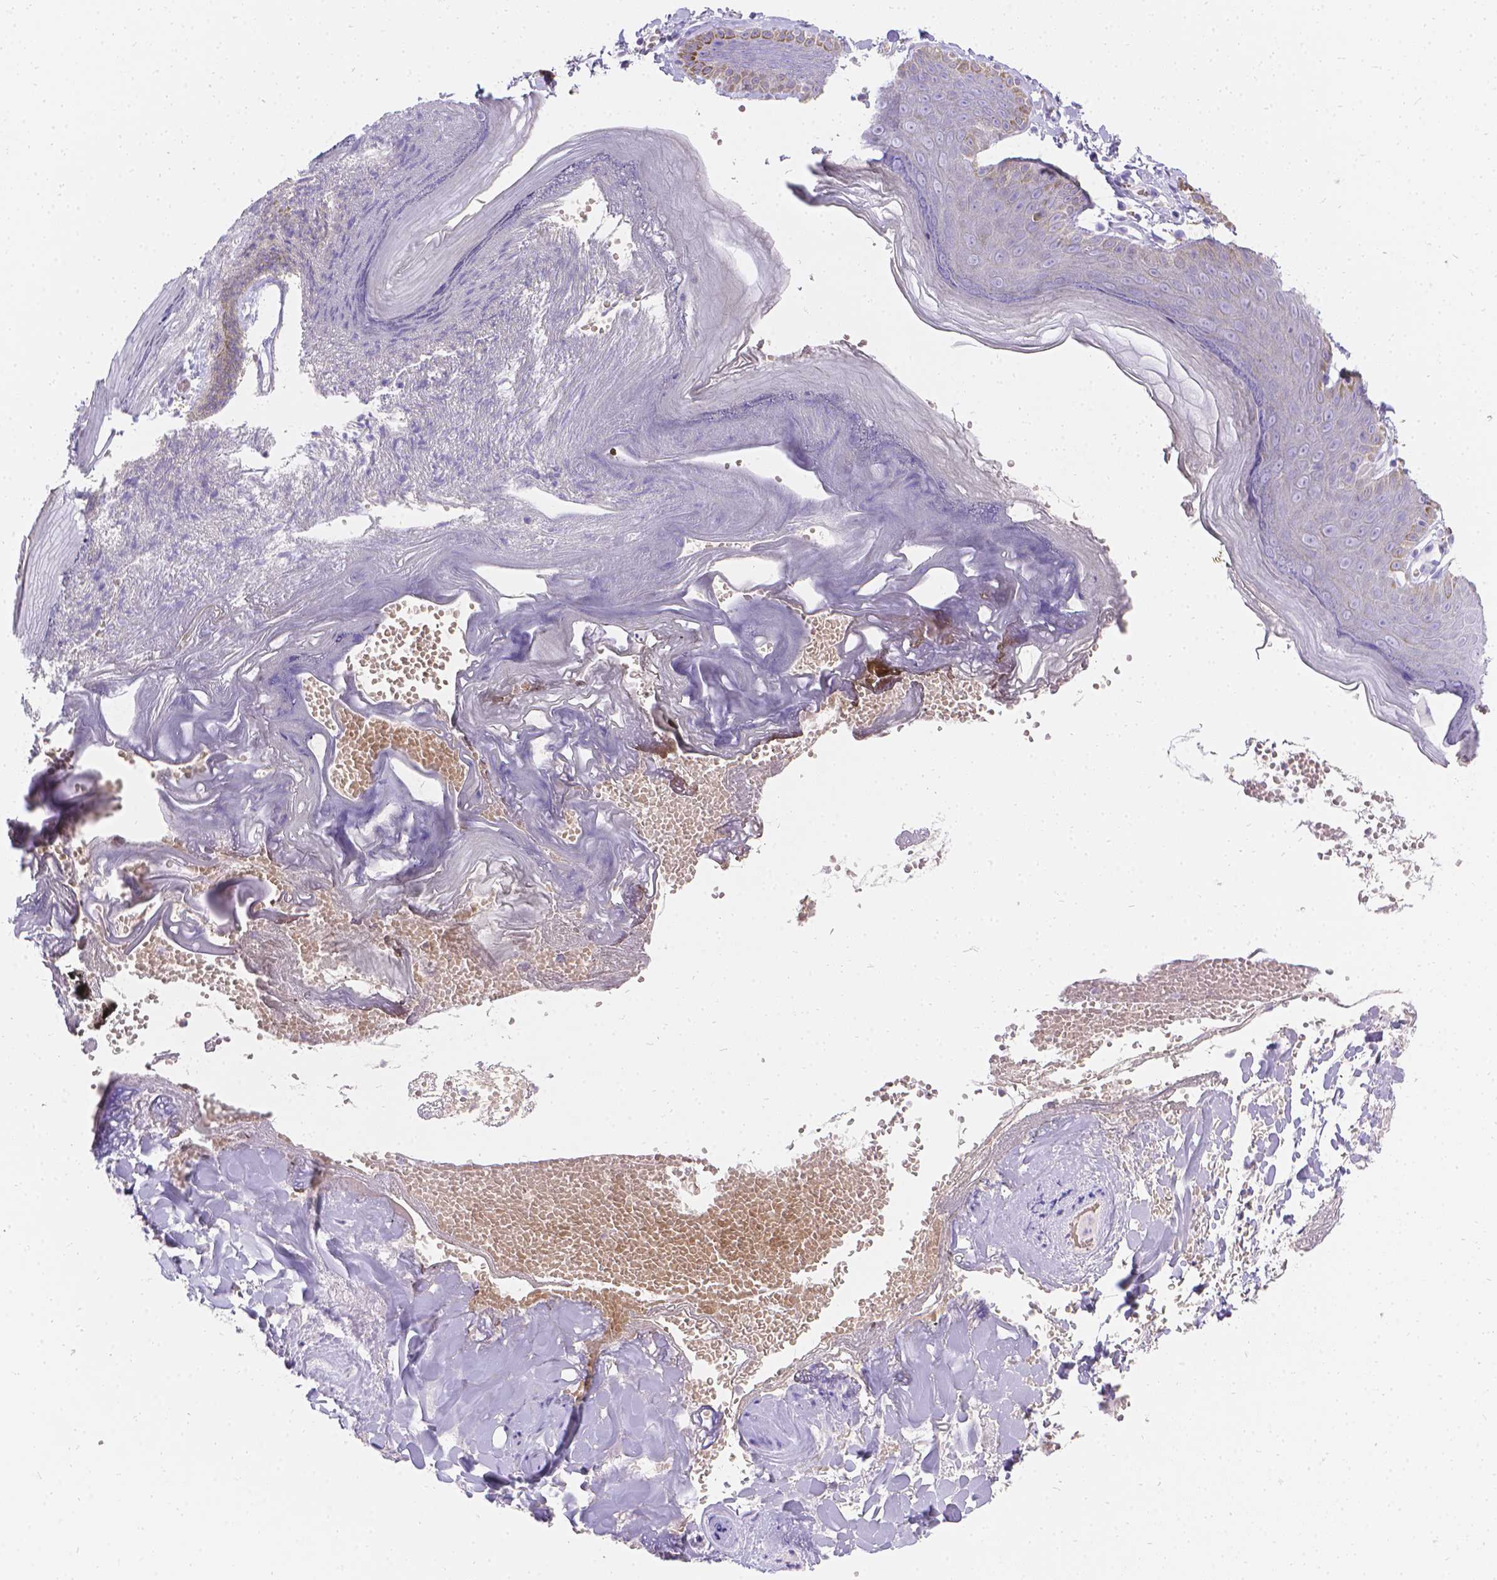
{"staining": {"intensity": "negative", "quantity": "none", "location": "none"}, "tissue": "skin", "cell_type": "Epidermal cells", "image_type": "normal", "snomed": [{"axis": "morphology", "description": "Normal tissue, NOS"}, {"axis": "topography", "description": "Anal"}], "caption": "Immunohistochemistry photomicrograph of unremarkable skin stained for a protein (brown), which shows no positivity in epidermal cells. (Brightfield microscopy of DAB immunohistochemistry at high magnification).", "gene": "GNRHR", "patient": {"sex": "male", "age": 53}}